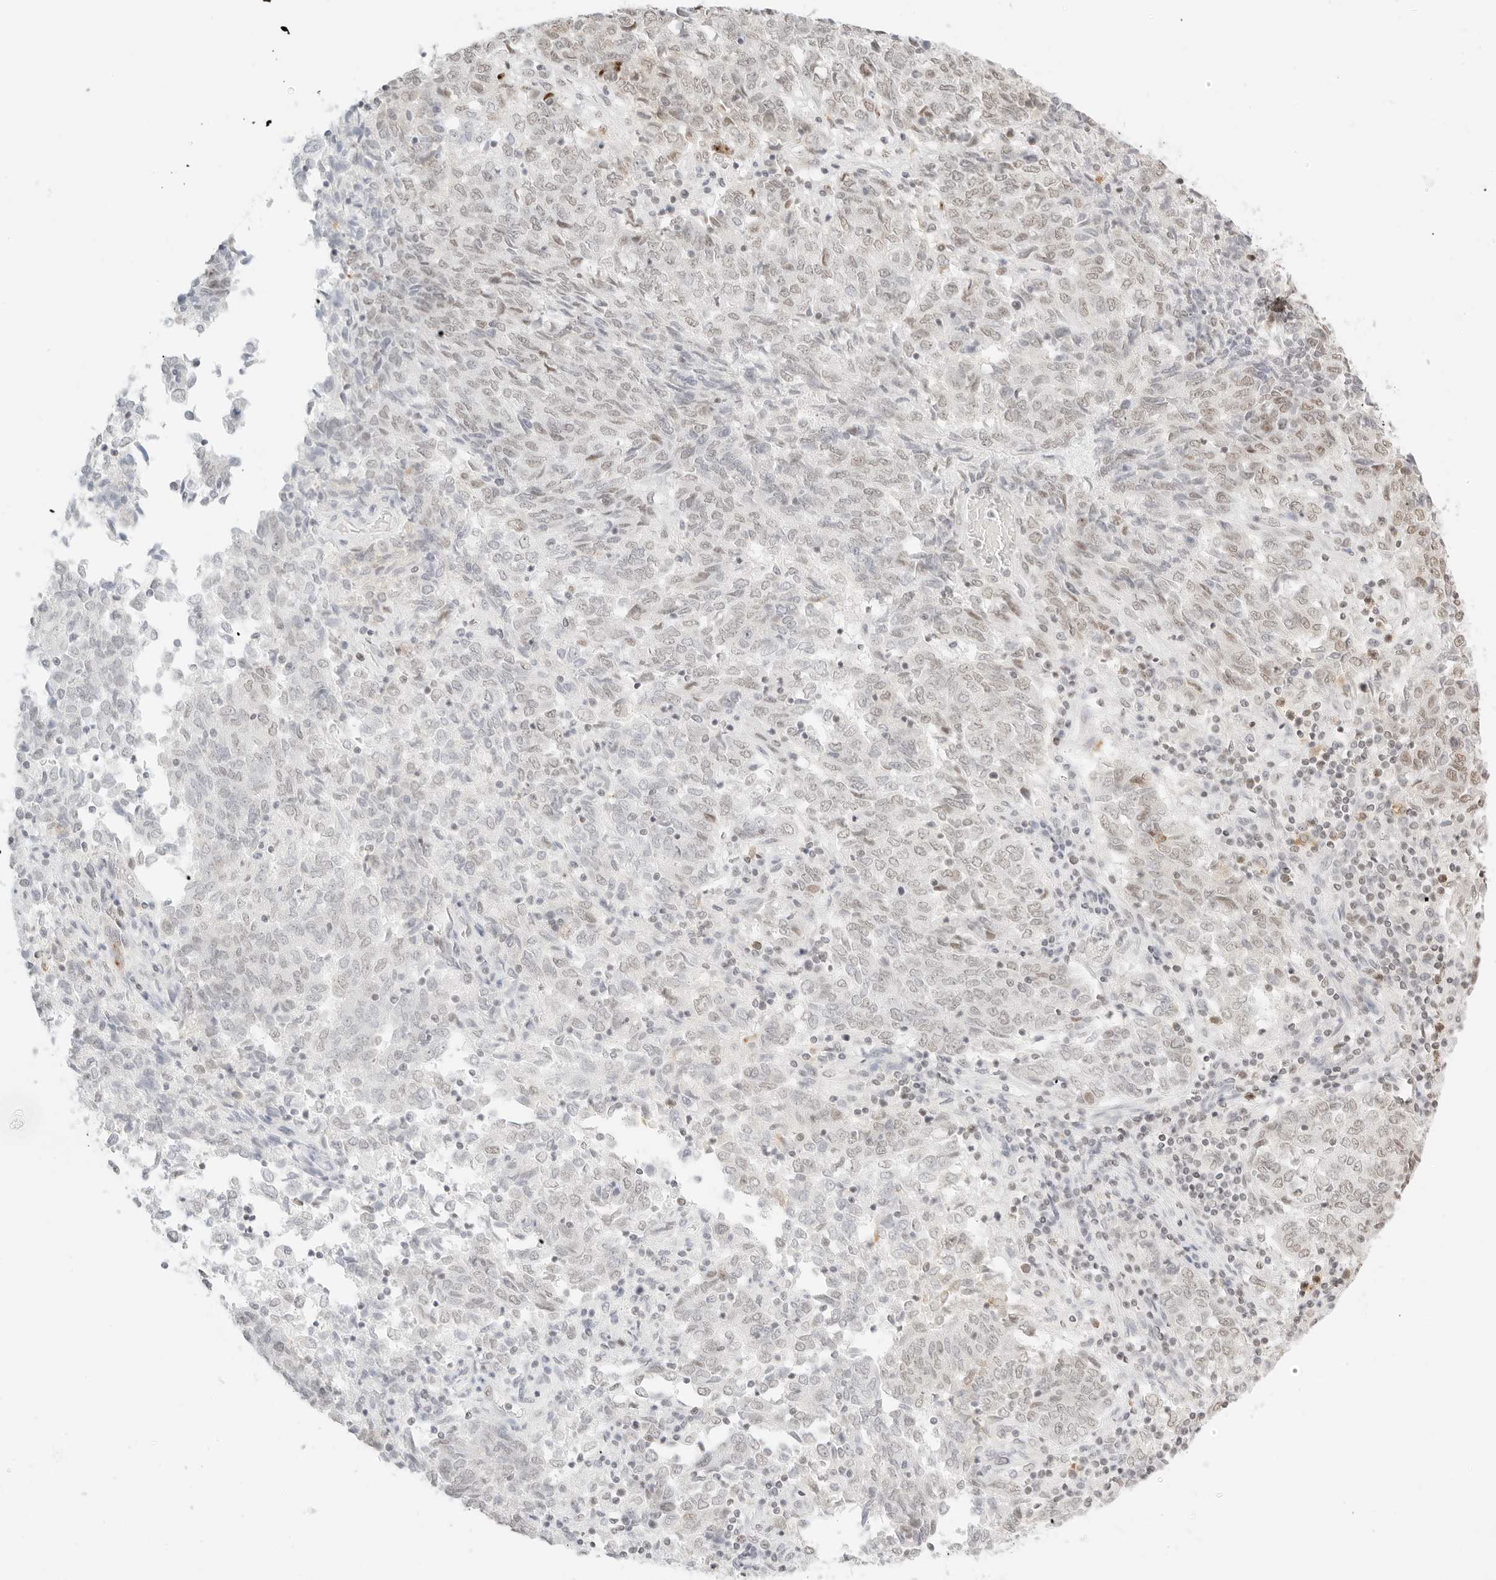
{"staining": {"intensity": "weak", "quantity": "<25%", "location": "nuclear"}, "tissue": "endometrial cancer", "cell_type": "Tumor cells", "image_type": "cancer", "snomed": [{"axis": "morphology", "description": "Adenocarcinoma, NOS"}, {"axis": "topography", "description": "Endometrium"}], "caption": "Immunohistochemistry (IHC) of endometrial cancer (adenocarcinoma) displays no staining in tumor cells.", "gene": "FBLN5", "patient": {"sex": "female", "age": 80}}